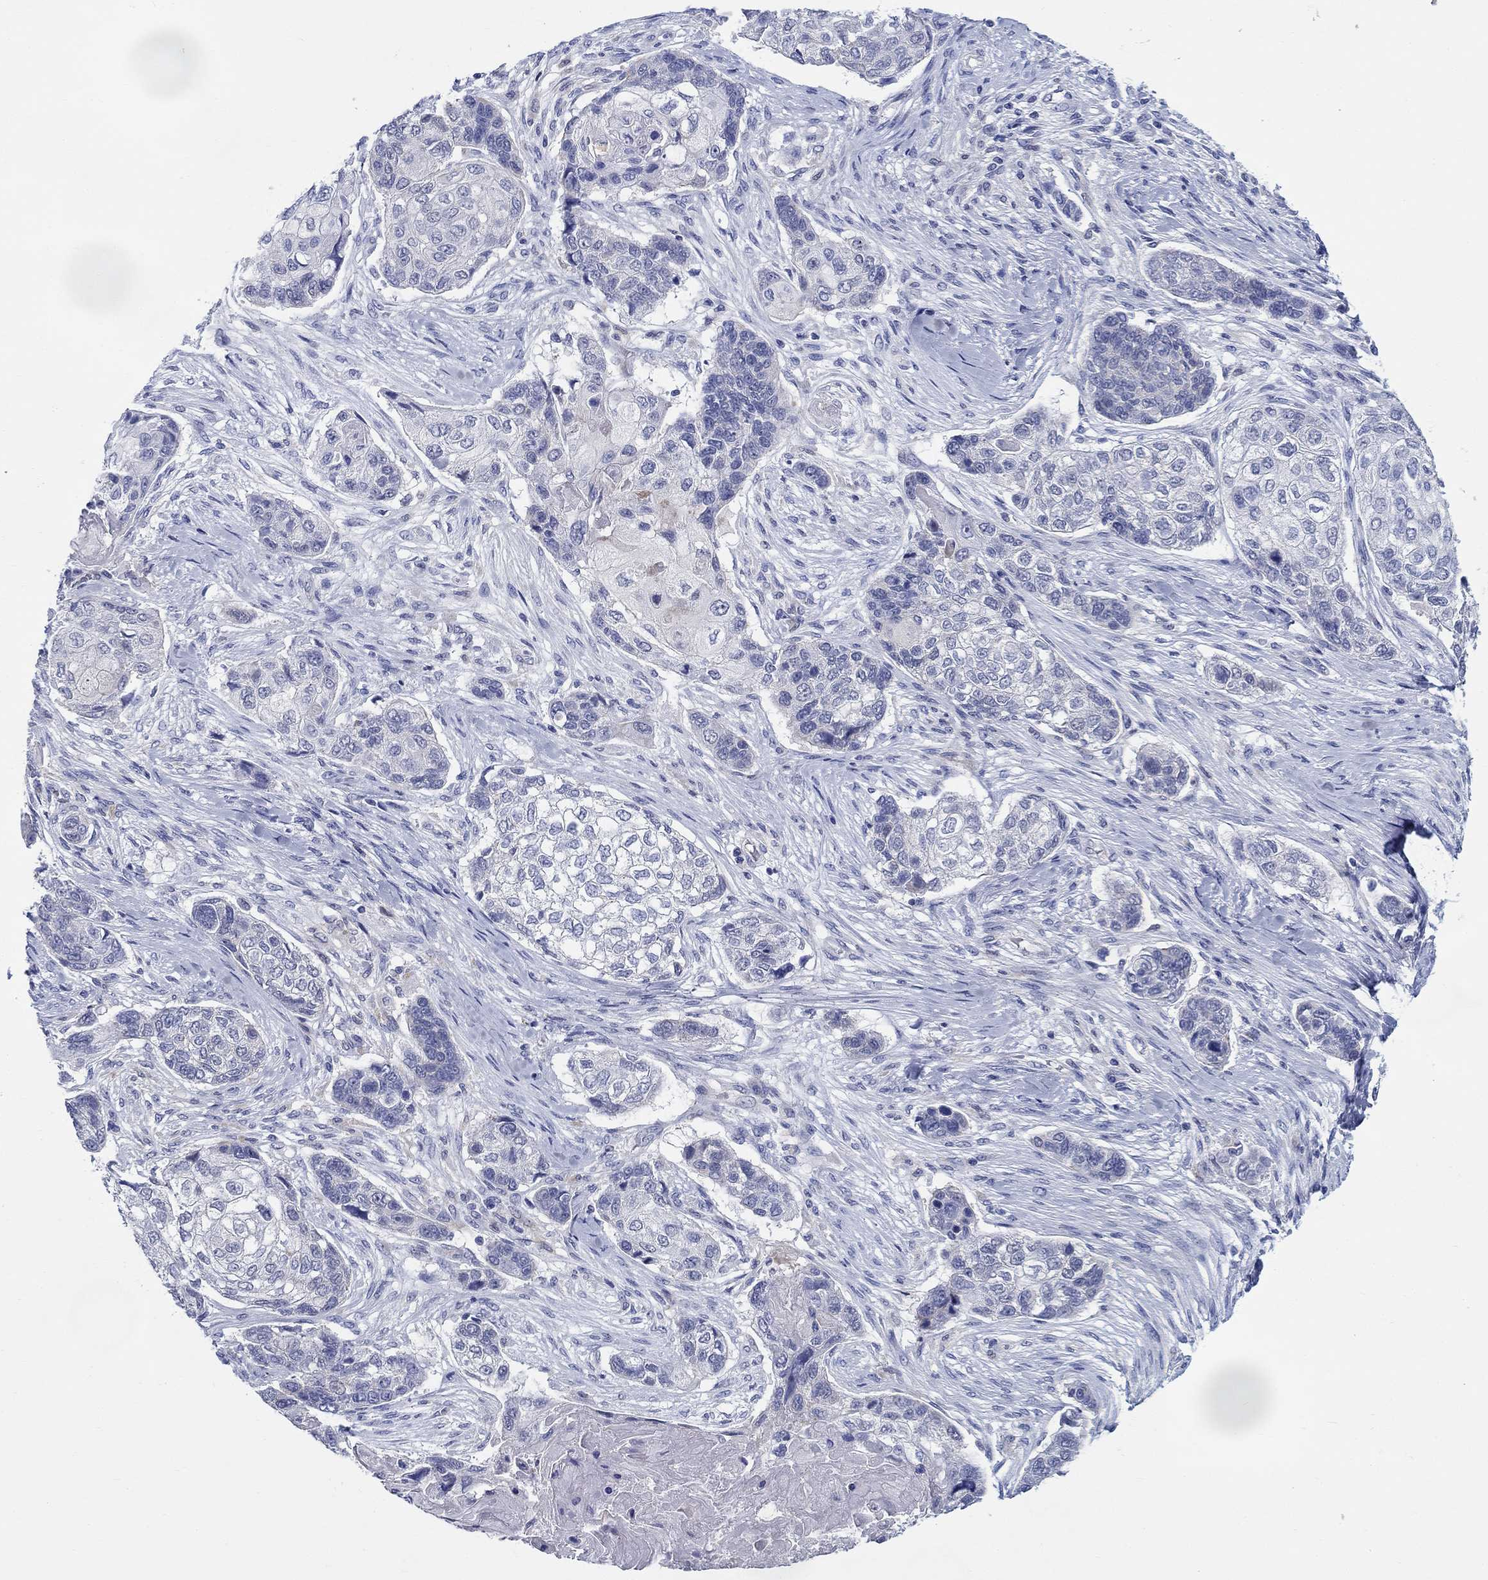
{"staining": {"intensity": "moderate", "quantity": "<25%", "location": "cytoplasmic/membranous"}, "tissue": "lung cancer", "cell_type": "Tumor cells", "image_type": "cancer", "snomed": [{"axis": "morphology", "description": "Normal tissue, NOS"}, {"axis": "morphology", "description": "Squamous cell carcinoma, NOS"}, {"axis": "topography", "description": "Bronchus"}, {"axis": "topography", "description": "Lung"}], "caption": "Lung cancer (squamous cell carcinoma) was stained to show a protein in brown. There is low levels of moderate cytoplasmic/membranous expression in approximately <25% of tumor cells. The staining was performed using DAB (3,3'-diaminobenzidine) to visualize the protein expression in brown, while the nuclei were stained in blue with hematoxylin (Magnification: 20x).", "gene": "RAP1GAP", "patient": {"sex": "male", "age": 69}}